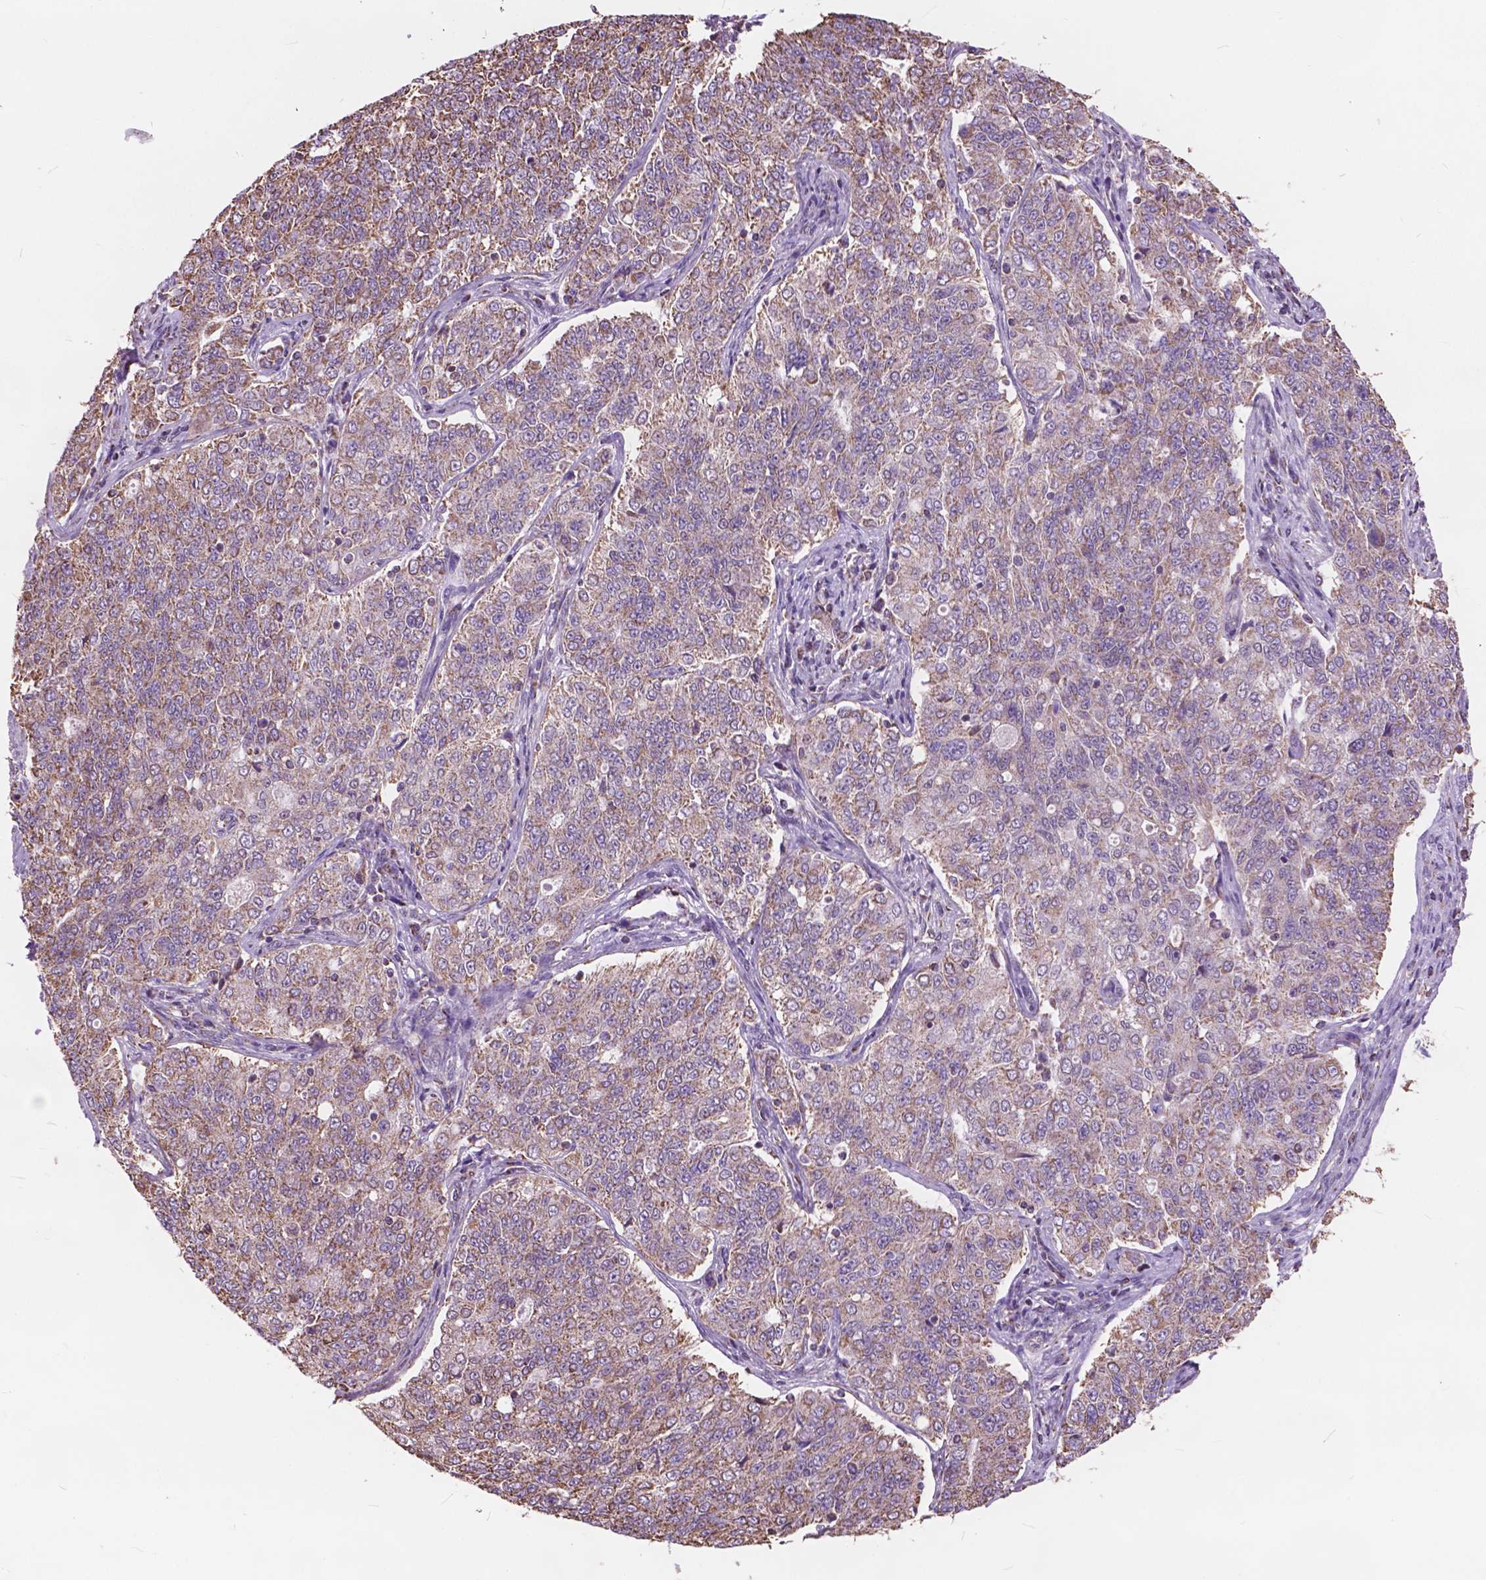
{"staining": {"intensity": "moderate", "quantity": ">75%", "location": "cytoplasmic/membranous"}, "tissue": "endometrial cancer", "cell_type": "Tumor cells", "image_type": "cancer", "snomed": [{"axis": "morphology", "description": "Adenocarcinoma, NOS"}, {"axis": "topography", "description": "Endometrium"}], "caption": "Human endometrial adenocarcinoma stained with a brown dye exhibits moderate cytoplasmic/membranous positive staining in about >75% of tumor cells.", "gene": "SCOC", "patient": {"sex": "female", "age": 43}}